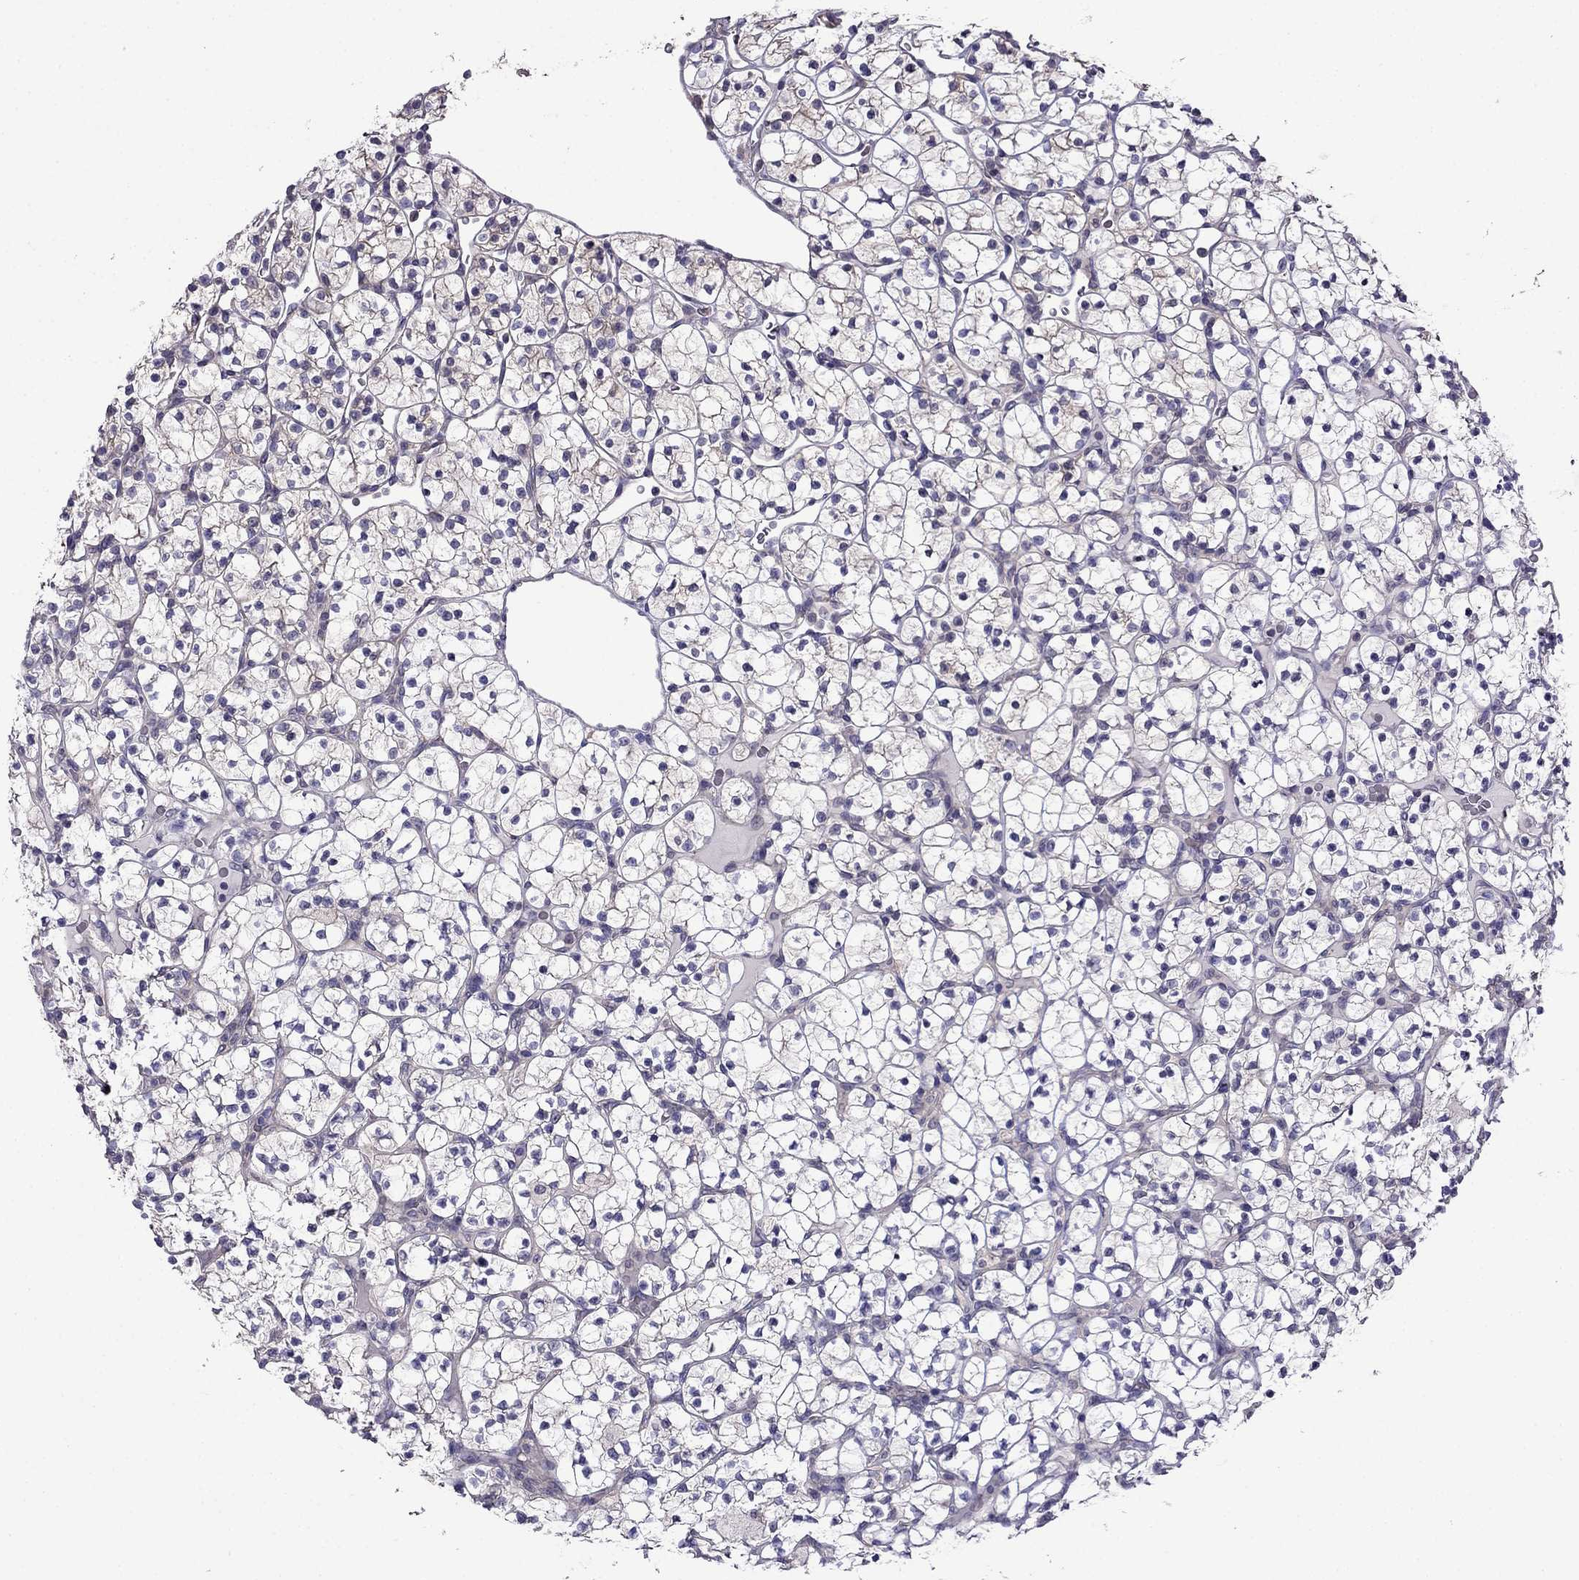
{"staining": {"intensity": "negative", "quantity": "none", "location": "none"}, "tissue": "renal cancer", "cell_type": "Tumor cells", "image_type": "cancer", "snomed": [{"axis": "morphology", "description": "Adenocarcinoma, NOS"}, {"axis": "topography", "description": "Kidney"}], "caption": "High power microscopy photomicrograph of an immunohistochemistry photomicrograph of renal adenocarcinoma, revealing no significant expression in tumor cells.", "gene": "SCNN1D", "patient": {"sex": "female", "age": 89}}